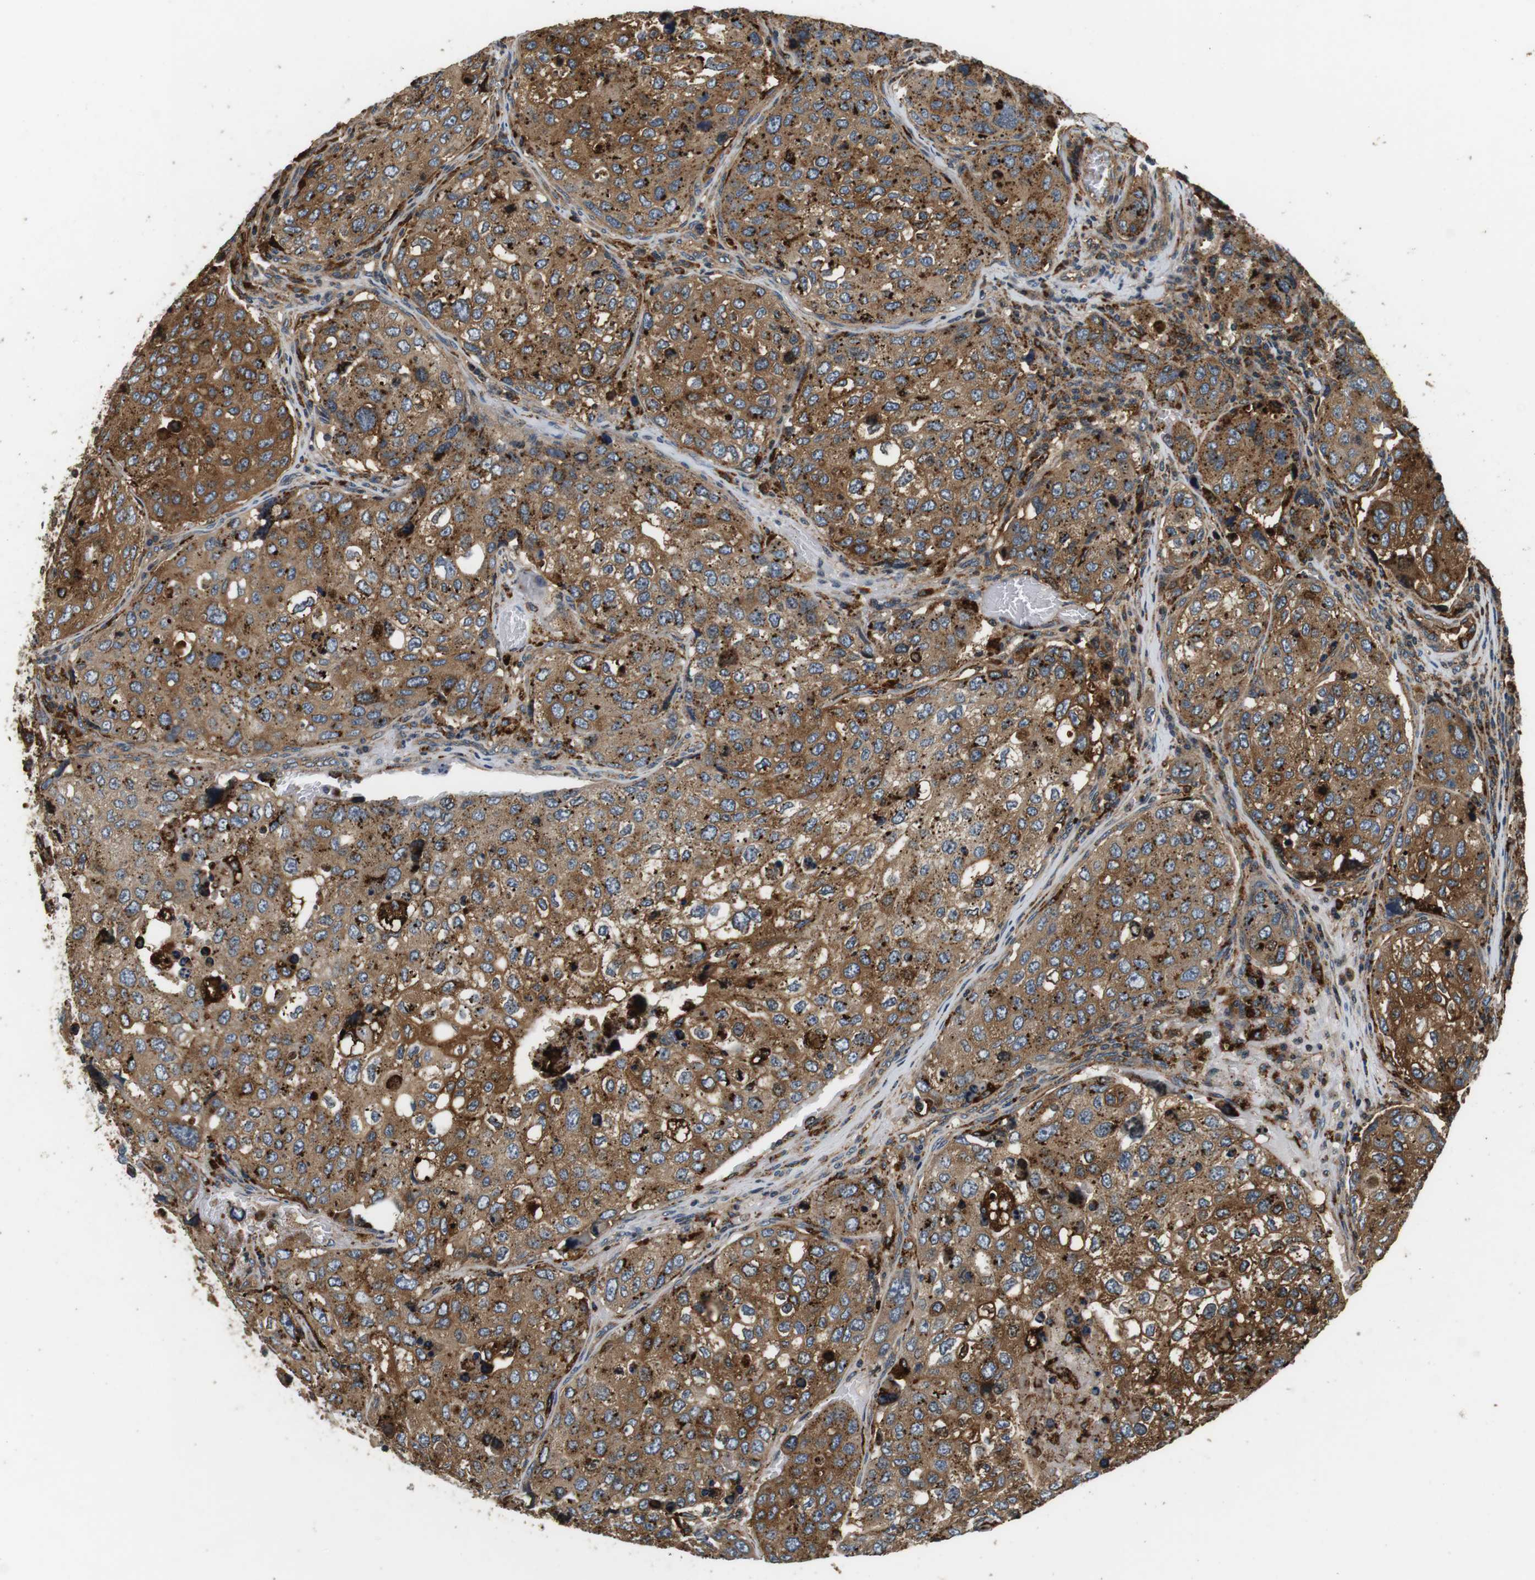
{"staining": {"intensity": "strong", "quantity": ">75%", "location": "cytoplasmic/membranous,nuclear"}, "tissue": "urothelial cancer", "cell_type": "Tumor cells", "image_type": "cancer", "snomed": [{"axis": "morphology", "description": "Urothelial carcinoma, High grade"}, {"axis": "topography", "description": "Lymph node"}, {"axis": "topography", "description": "Urinary bladder"}], "caption": "Immunohistochemical staining of human urothelial cancer displays high levels of strong cytoplasmic/membranous and nuclear protein positivity in approximately >75% of tumor cells.", "gene": "TXNRD1", "patient": {"sex": "male", "age": 51}}